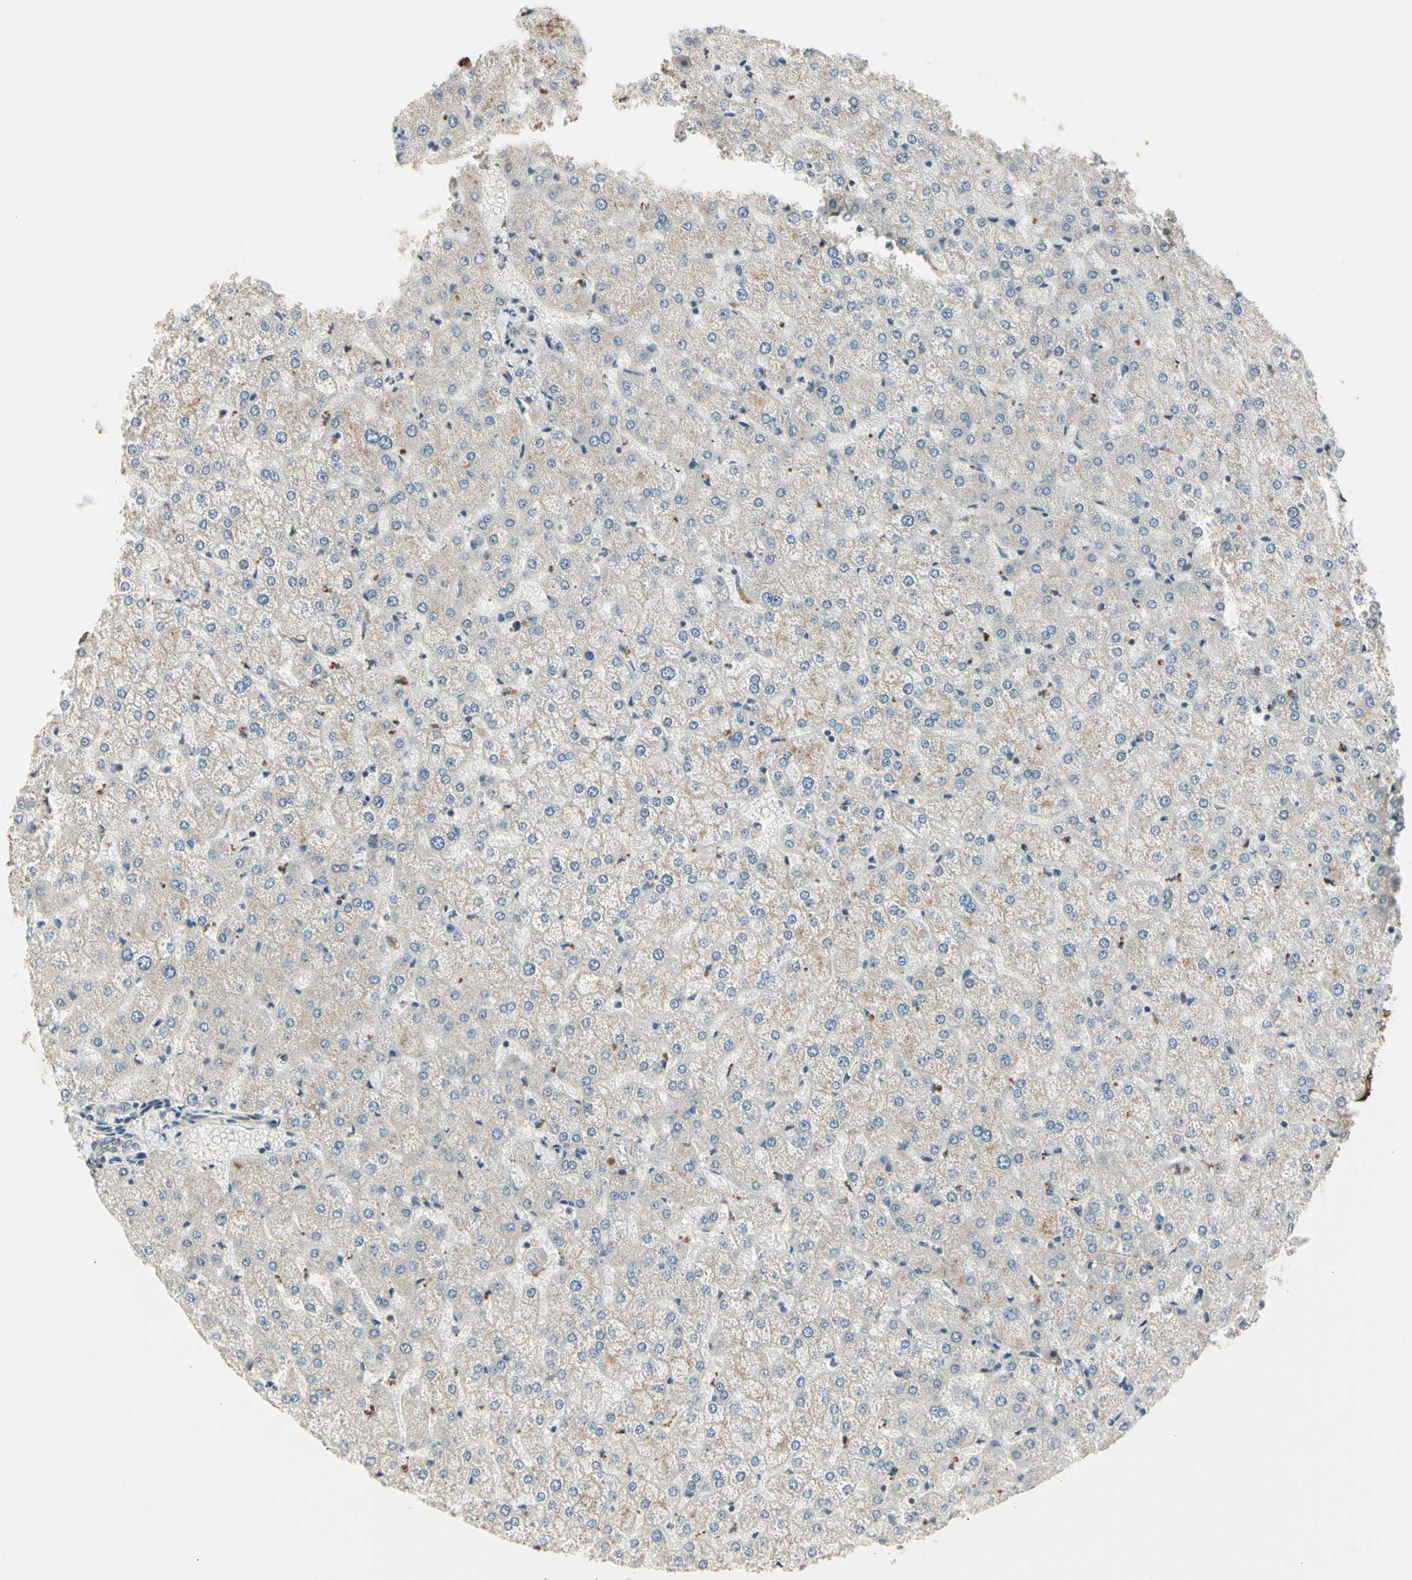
{"staining": {"intensity": "weak", "quantity": "<25%", "location": "cytoplasmic/membranous"}, "tissue": "liver", "cell_type": "Cholangiocytes", "image_type": "normal", "snomed": [{"axis": "morphology", "description": "Normal tissue, NOS"}, {"axis": "topography", "description": "Liver"}], "caption": "Cholangiocytes are negative for brown protein staining in normal liver. (DAB (3,3'-diaminobenzidine) immunohistochemistry visualized using brightfield microscopy, high magnification).", "gene": "SVBP", "patient": {"sex": "female", "age": 32}}